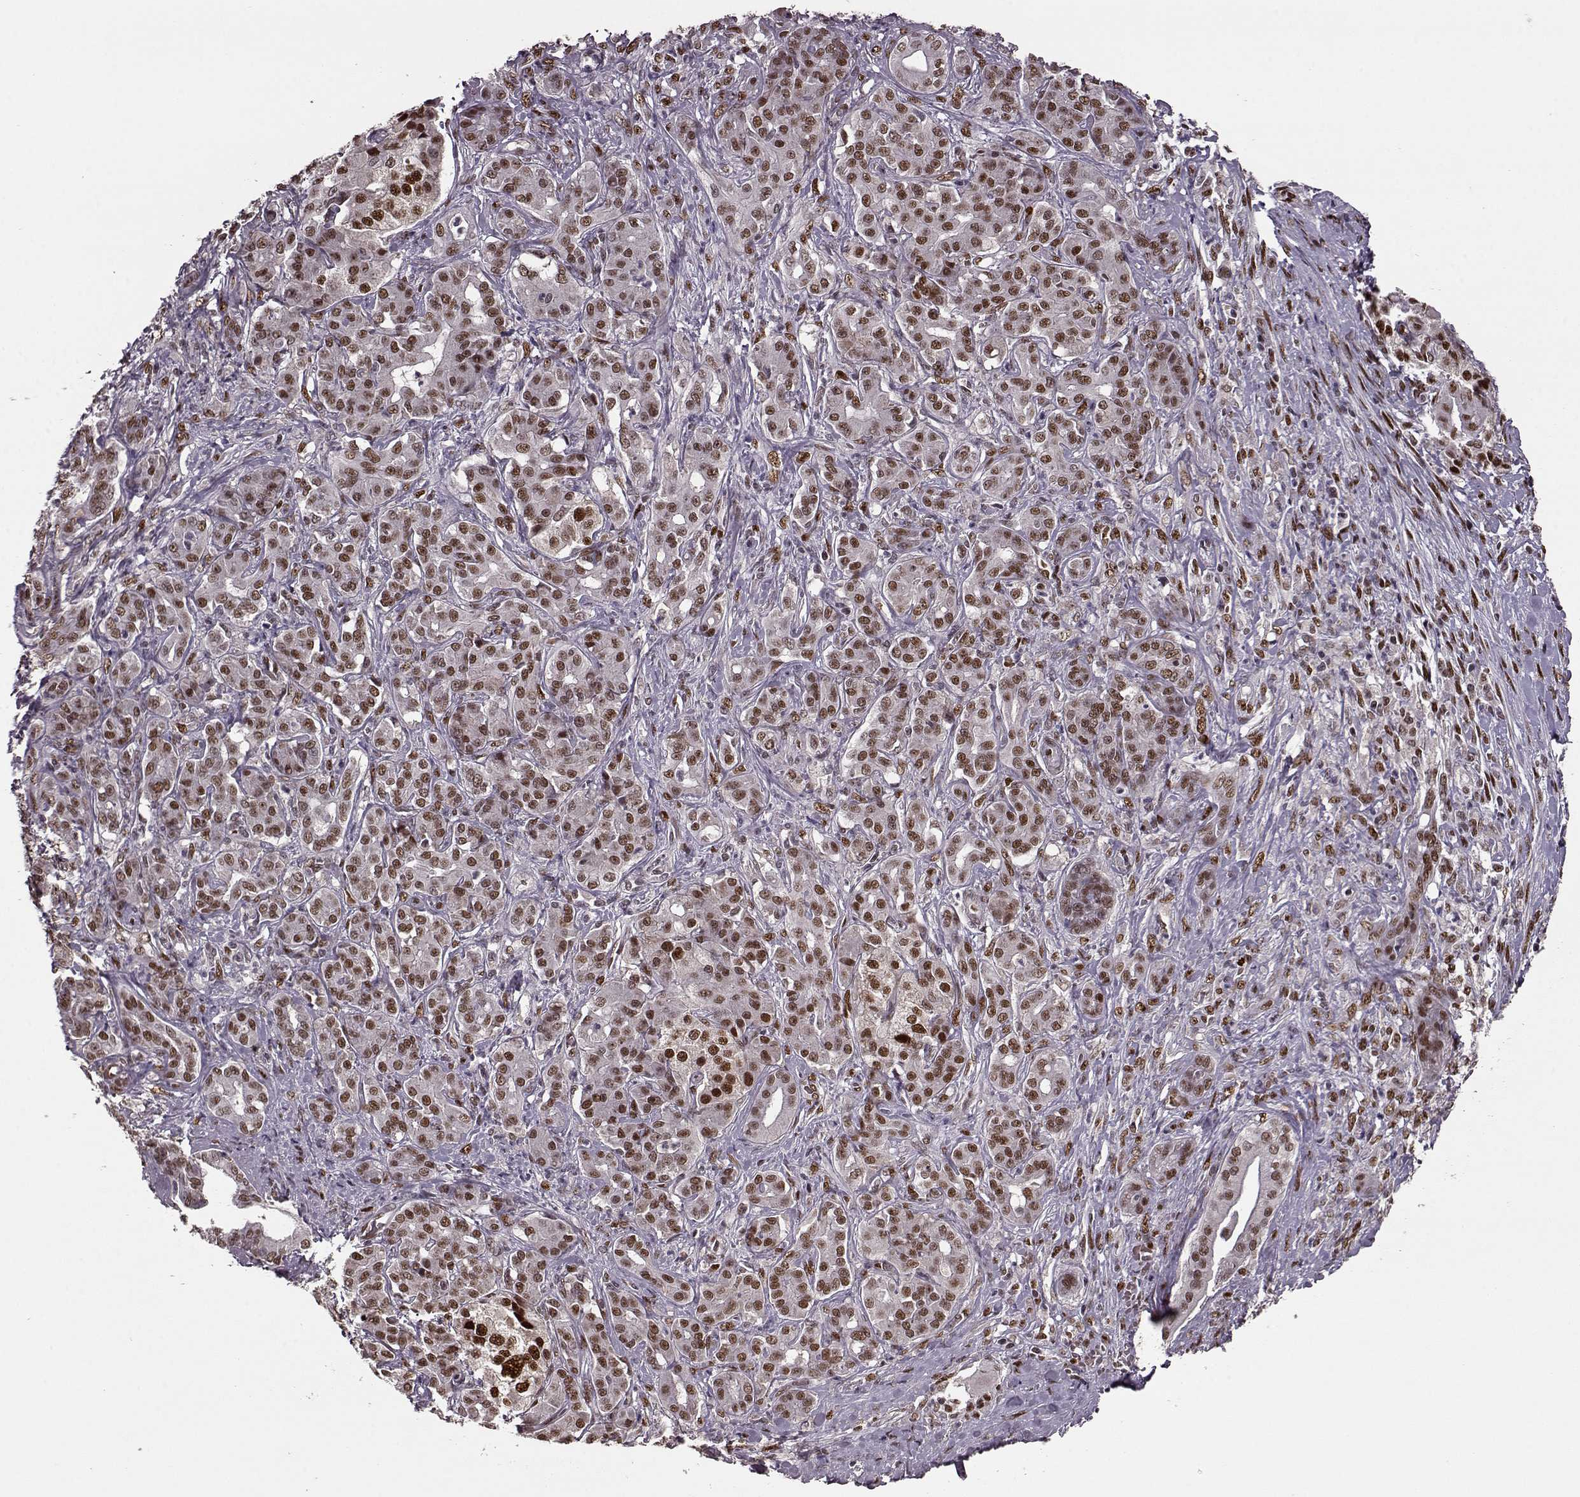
{"staining": {"intensity": "moderate", "quantity": ">75%", "location": "nuclear"}, "tissue": "pancreatic cancer", "cell_type": "Tumor cells", "image_type": "cancer", "snomed": [{"axis": "morphology", "description": "Normal tissue, NOS"}, {"axis": "morphology", "description": "Inflammation, NOS"}, {"axis": "morphology", "description": "Adenocarcinoma, NOS"}, {"axis": "topography", "description": "Pancreas"}], "caption": "An IHC micrograph of neoplastic tissue is shown. Protein staining in brown shows moderate nuclear positivity in pancreatic cancer within tumor cells. (brown staining indicates protein expression, while blue staining denotes nuclei).", "gene": "FTO", "patient": {"sex": "male", "age": 57}}